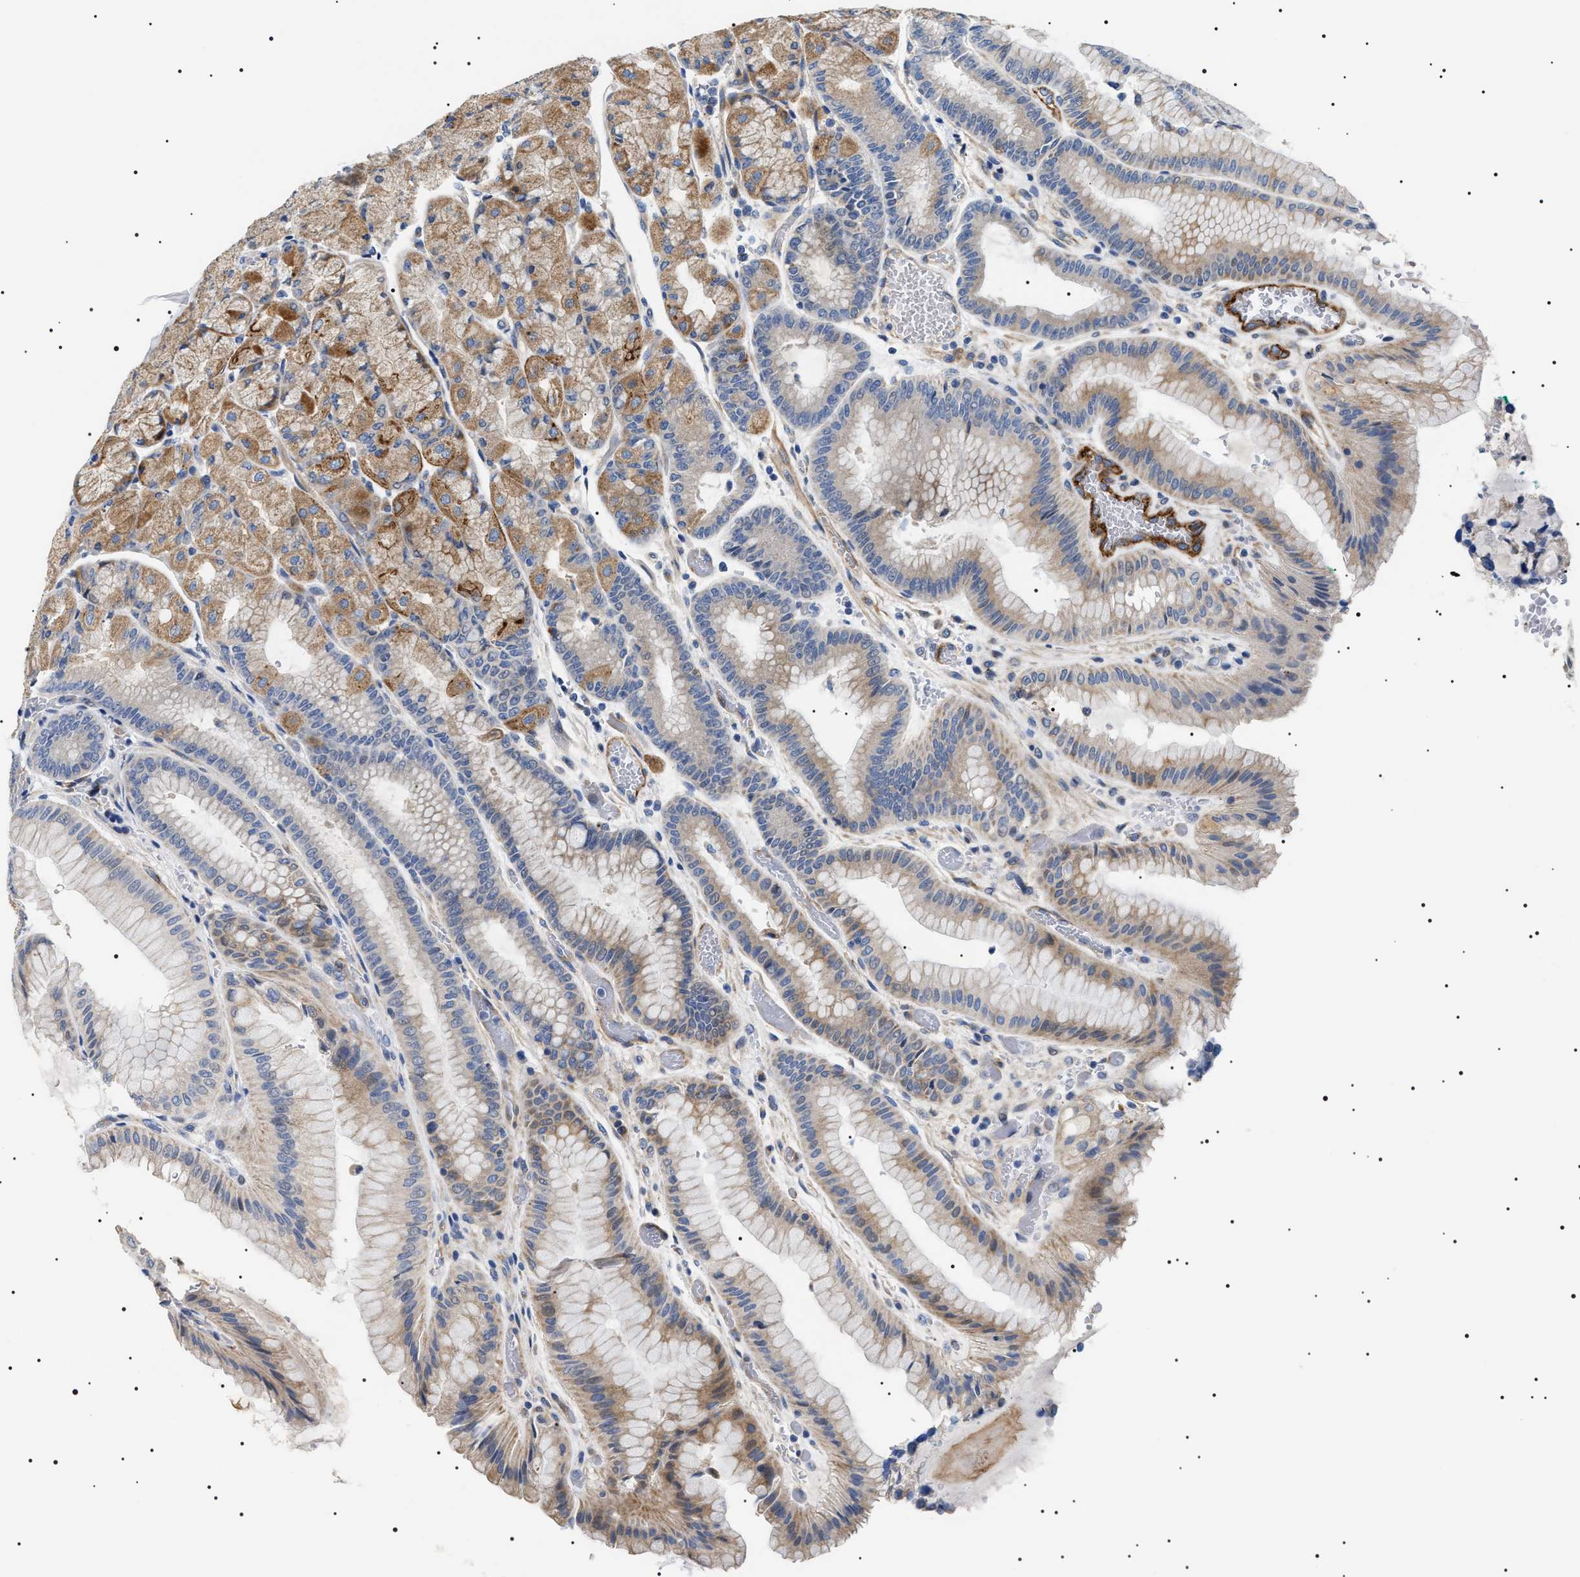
{"staining": {"intensity": "moderate", "quantity": ">75%", "location": "cytoplasmic/membranous"}, "tissue": "stomach", "cell_type": "Glandular cells", "image_type": "normal", "snomed": [{"axis": "morphology", "description": "Normal tissue, NOS"}, {"axis": "morphology", "description": "Carcinoid, malignant, NOS"}, {"axis": "topography", "description": "Stomach, upper"}], "caption": "IHC photomicrograph of benign stomach stained for a protein (brown), which demonstrates medium levels of moderate cytoplasmic/membranous staining in approximately >75% of glandular cells.", "gene": "TMEM222", "patient": {"sex": "male", "age": 39}}